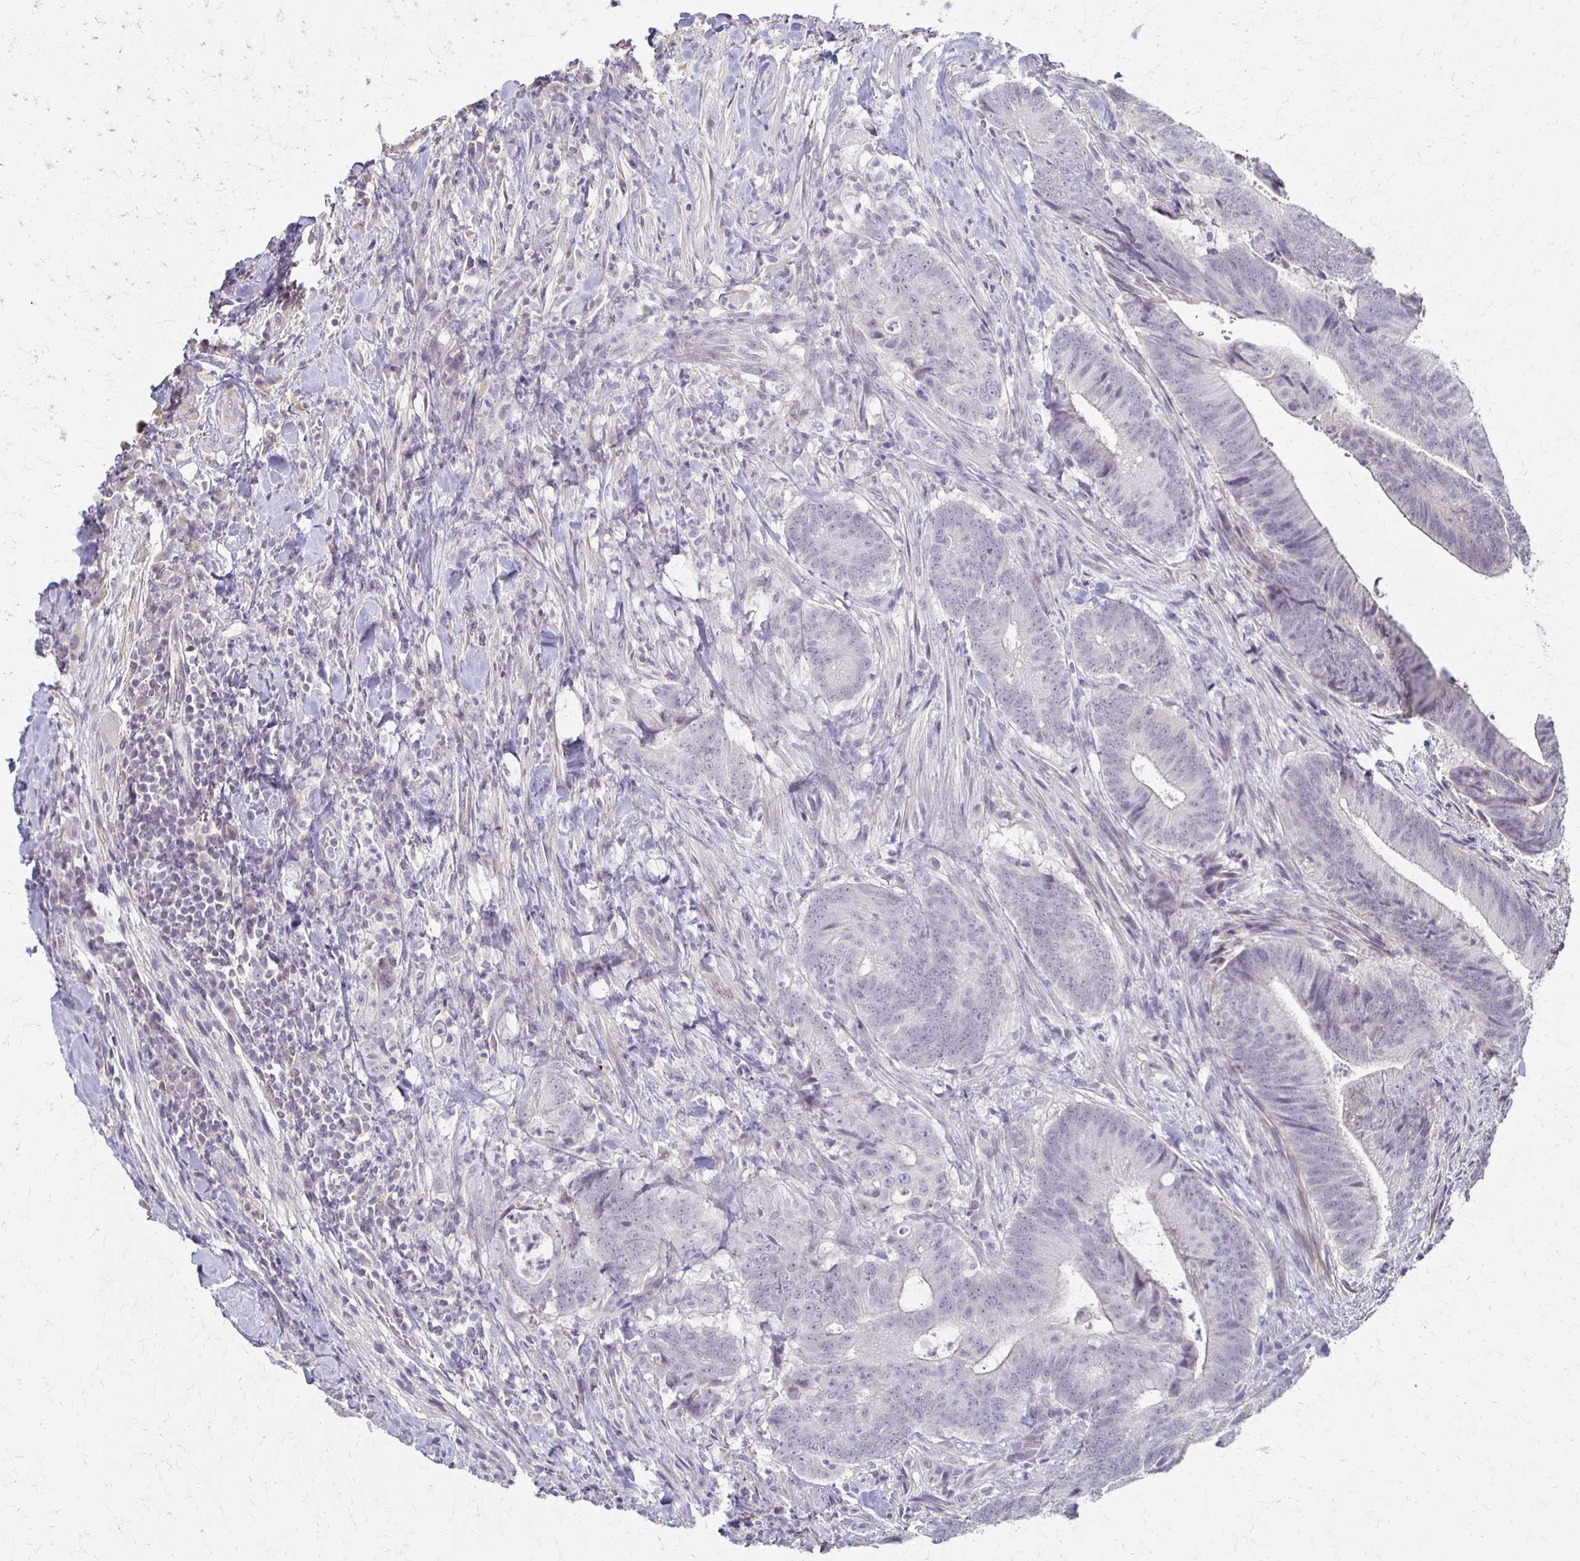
{"staining": {"intensity": "negative", "quantity": "none", "location": "none"}, "tissue": "colorectal cancer", "cell_type": "Tumor cells", "image_type": "cancer", "snomed": [{"axis": "morphology", "description": "Adenocarcinoma, NOS"}, {"axis": "topography", "description": "Colon"}], "caption": "Tumor cells are negative for protein expression in human colorectal adenocarcinoma.", "gene": "FOXO4", "patient": {"sex": "female", "age": 43}}